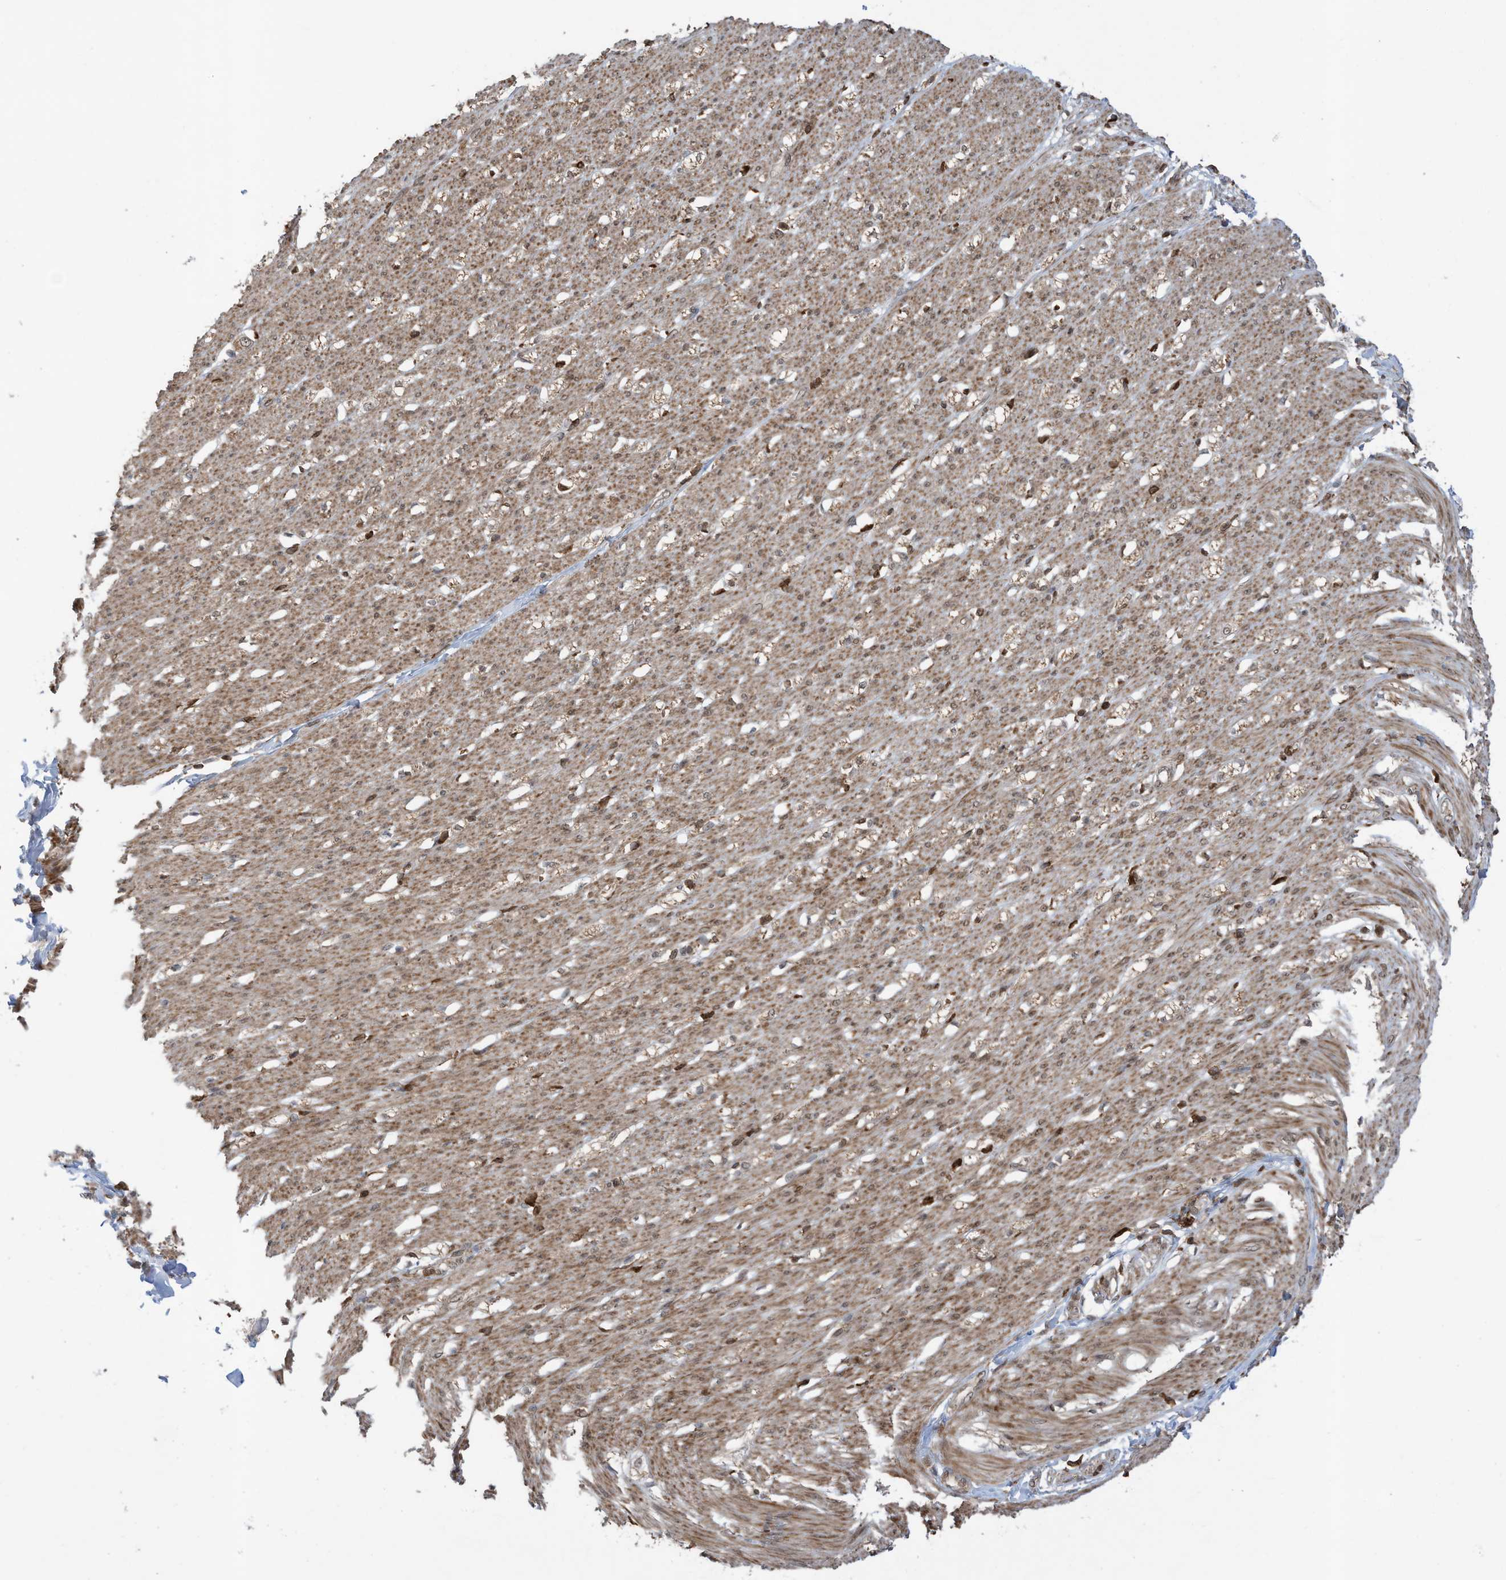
{"staining": {"intensity": "moderate", "quantity": ">75%", "location": "cytoplasmic/membranous,nuclear"}, "tissue": "smooth muscle", "cell_type": "Smooth muscle cells", "image_type": "normal", "snomed": [{"axis": "morphology", "description": "Normal tissue, NOS"}, {"axis": "morphology", "description": "Adenocarcinoma, NOS"}, {"axis": "topography", "description": "Colon"}, {"axis": "topography", "description": "Peripheral nerve tissue"}], "caption": "Protein staining by immunohistochemistry displays moderate cytoplasmic/membranous,nuclear positivity in about >75% of smooth muscle cells in unremarkable smooth muscle. Using DAB (3,3'-diaminobenzidine) (brown) and hematoxylin (blue) stains, captured at high magnification using brightfield microscopy.", "gene": "REPIN1", "patient": {"sex": "male", "age": 14}}